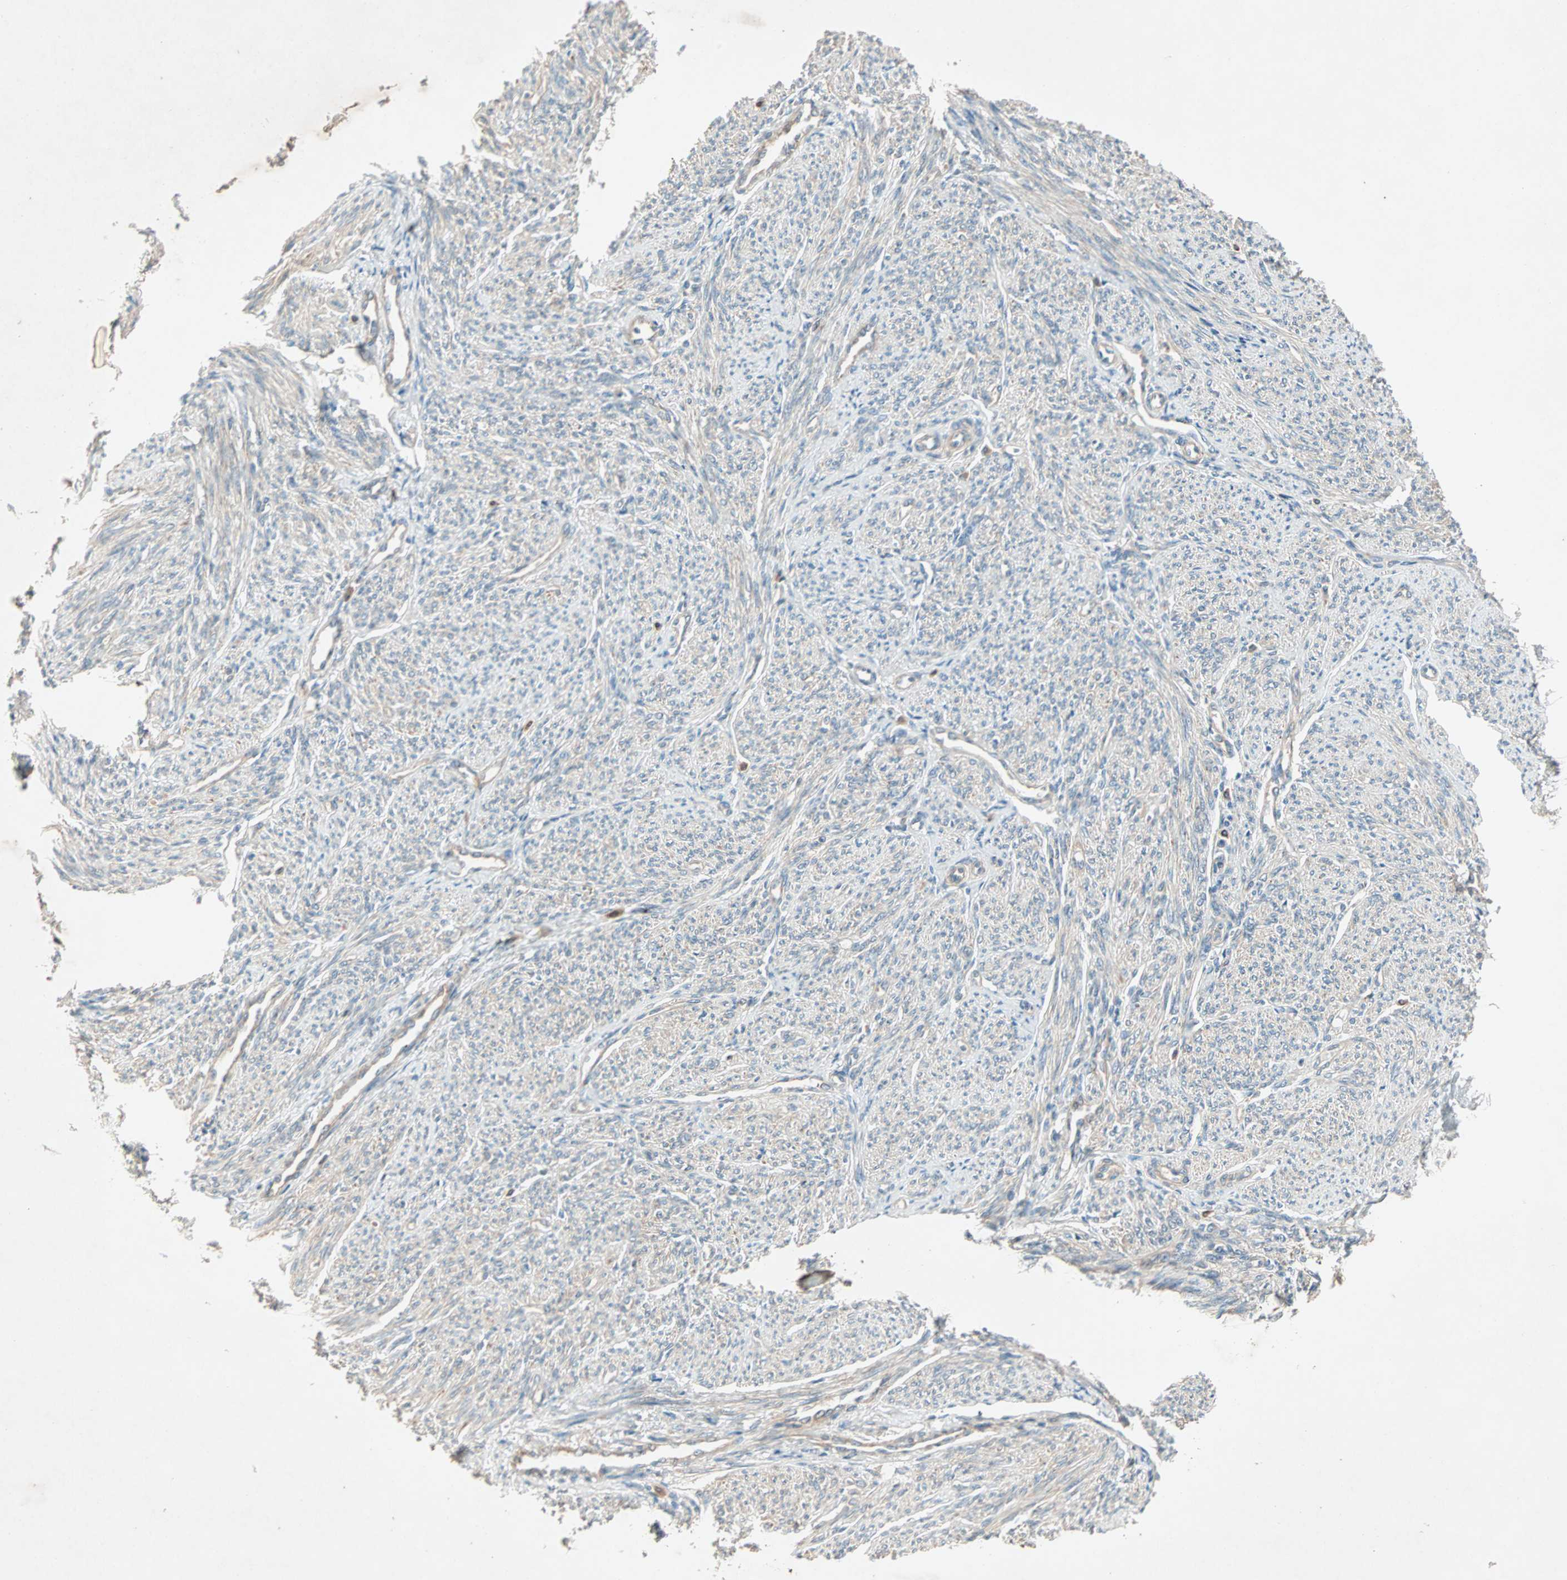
{"staining": {"intensity": "weak", "quantity": "25%-75%", "location": "cytoplasmic/membranous"}, "tissue": "smooth muscle", "cell_type": "Smooth muscle cells", "image_type": "normal", "snomed": [{"axis": "morphology", "description": "Normal tissue, NOS"}, {"axis": "topography", "description": "Smooth muscle"}], "caption": "Weak cytoplasmic/membranous expression is appreciated in about 25%-75% of smooth muscle cells in normal smooth muscle.", "gene": "SDSL", "patient": {"sex": "female", "age": 65}}